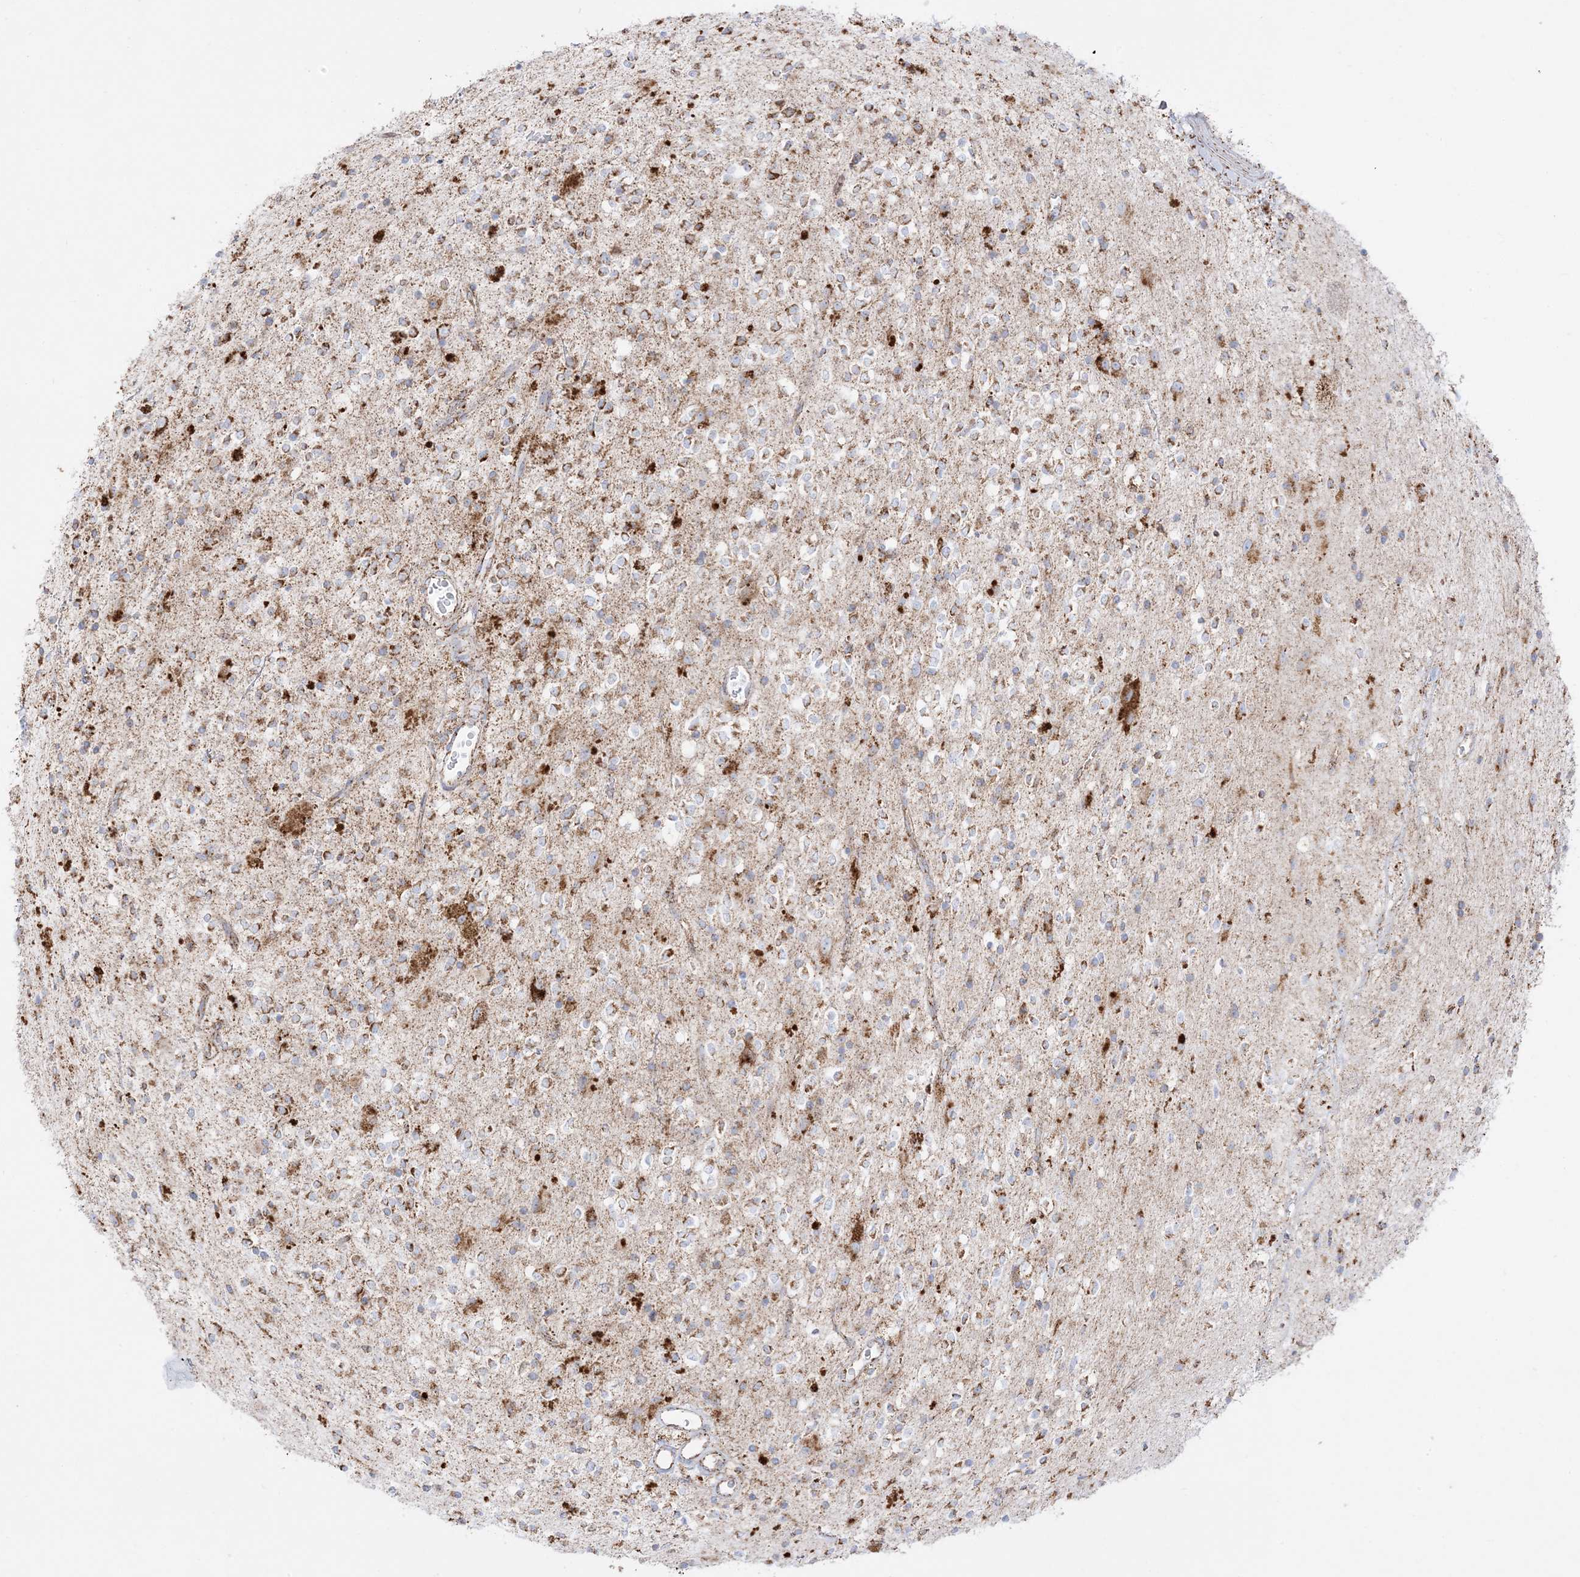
{"staining": {"intensity": "moderate", "quantity": ">75%", "location": "cytoplasmic/membranous"}, "tissue": "glioma", "cell_type": "Tumor cells", "image_type": "cancer", "snomed": [{"axis": "morphology", "description": "Glioma, malignant, High grade"}, {"axis": "topography", "description": "Brain"}], "caption": "IHC of glioma reveals medium levels of moderate cytoplasmic/membranous positivity in about >75% of tumor cells.", "gene": "MRPS36", "patient": {"sex": "male", "age": 34}}